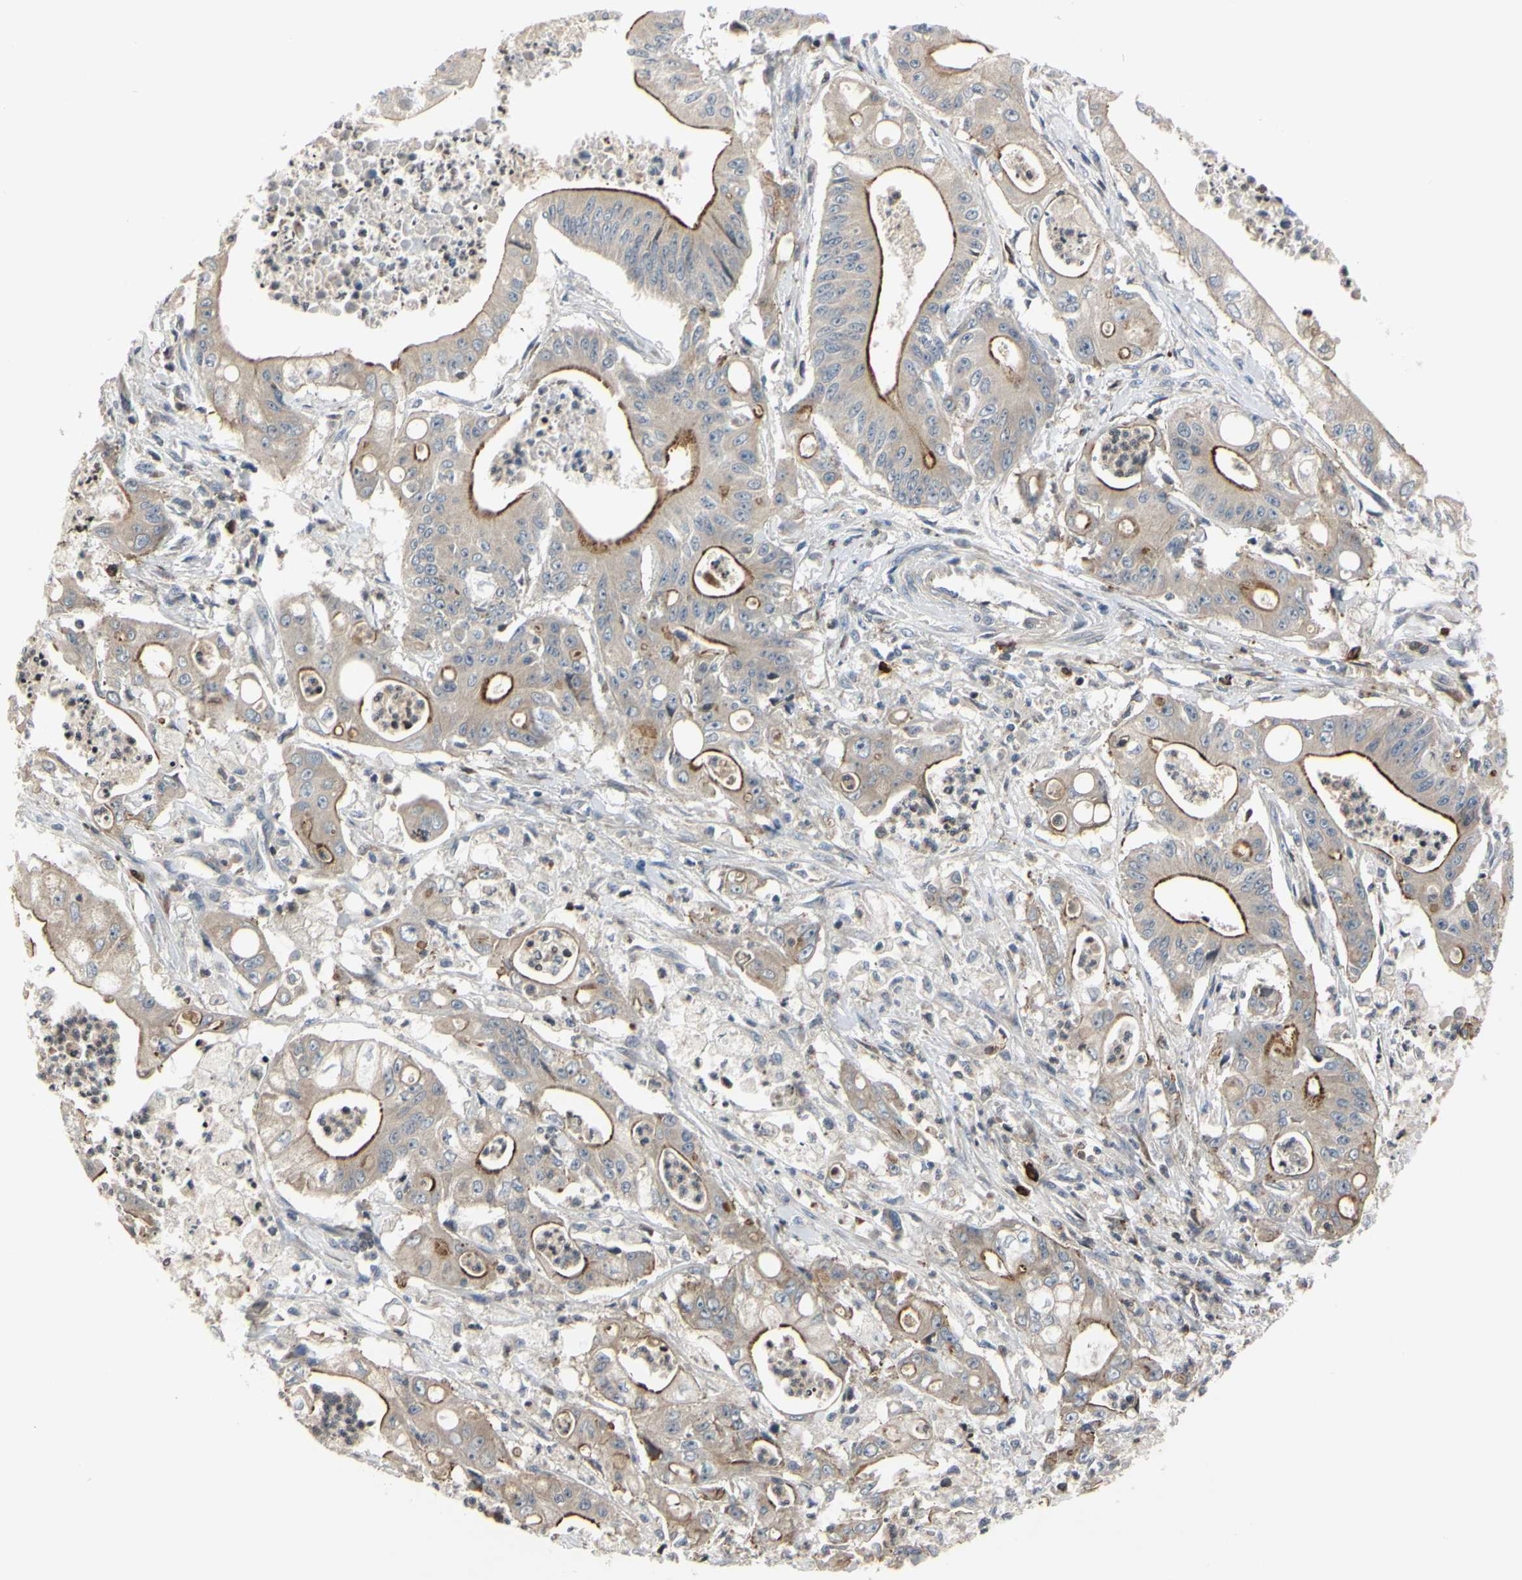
{"staining": {"intensity": "weak", "quantity": "25%-75%", "location": "cytoplasmic/membranous"}, "tissue": "pancreatic cancer", "cell_type": "Tumor cells", "image_type": "cancer", "snomed": [{"axis": "morphology", "description": "Normal tissue, NOS"}, {"axis": "topography", "description": "Lymph node"}], "caption": "This is an image of immunohistochemistry staining of pancreatic cancer, which shows weak staining in the cytoplasmic/membranous of tumor cells.", "gene": "PLXNA2", "patient": {"sex": "male", "age": 62}}